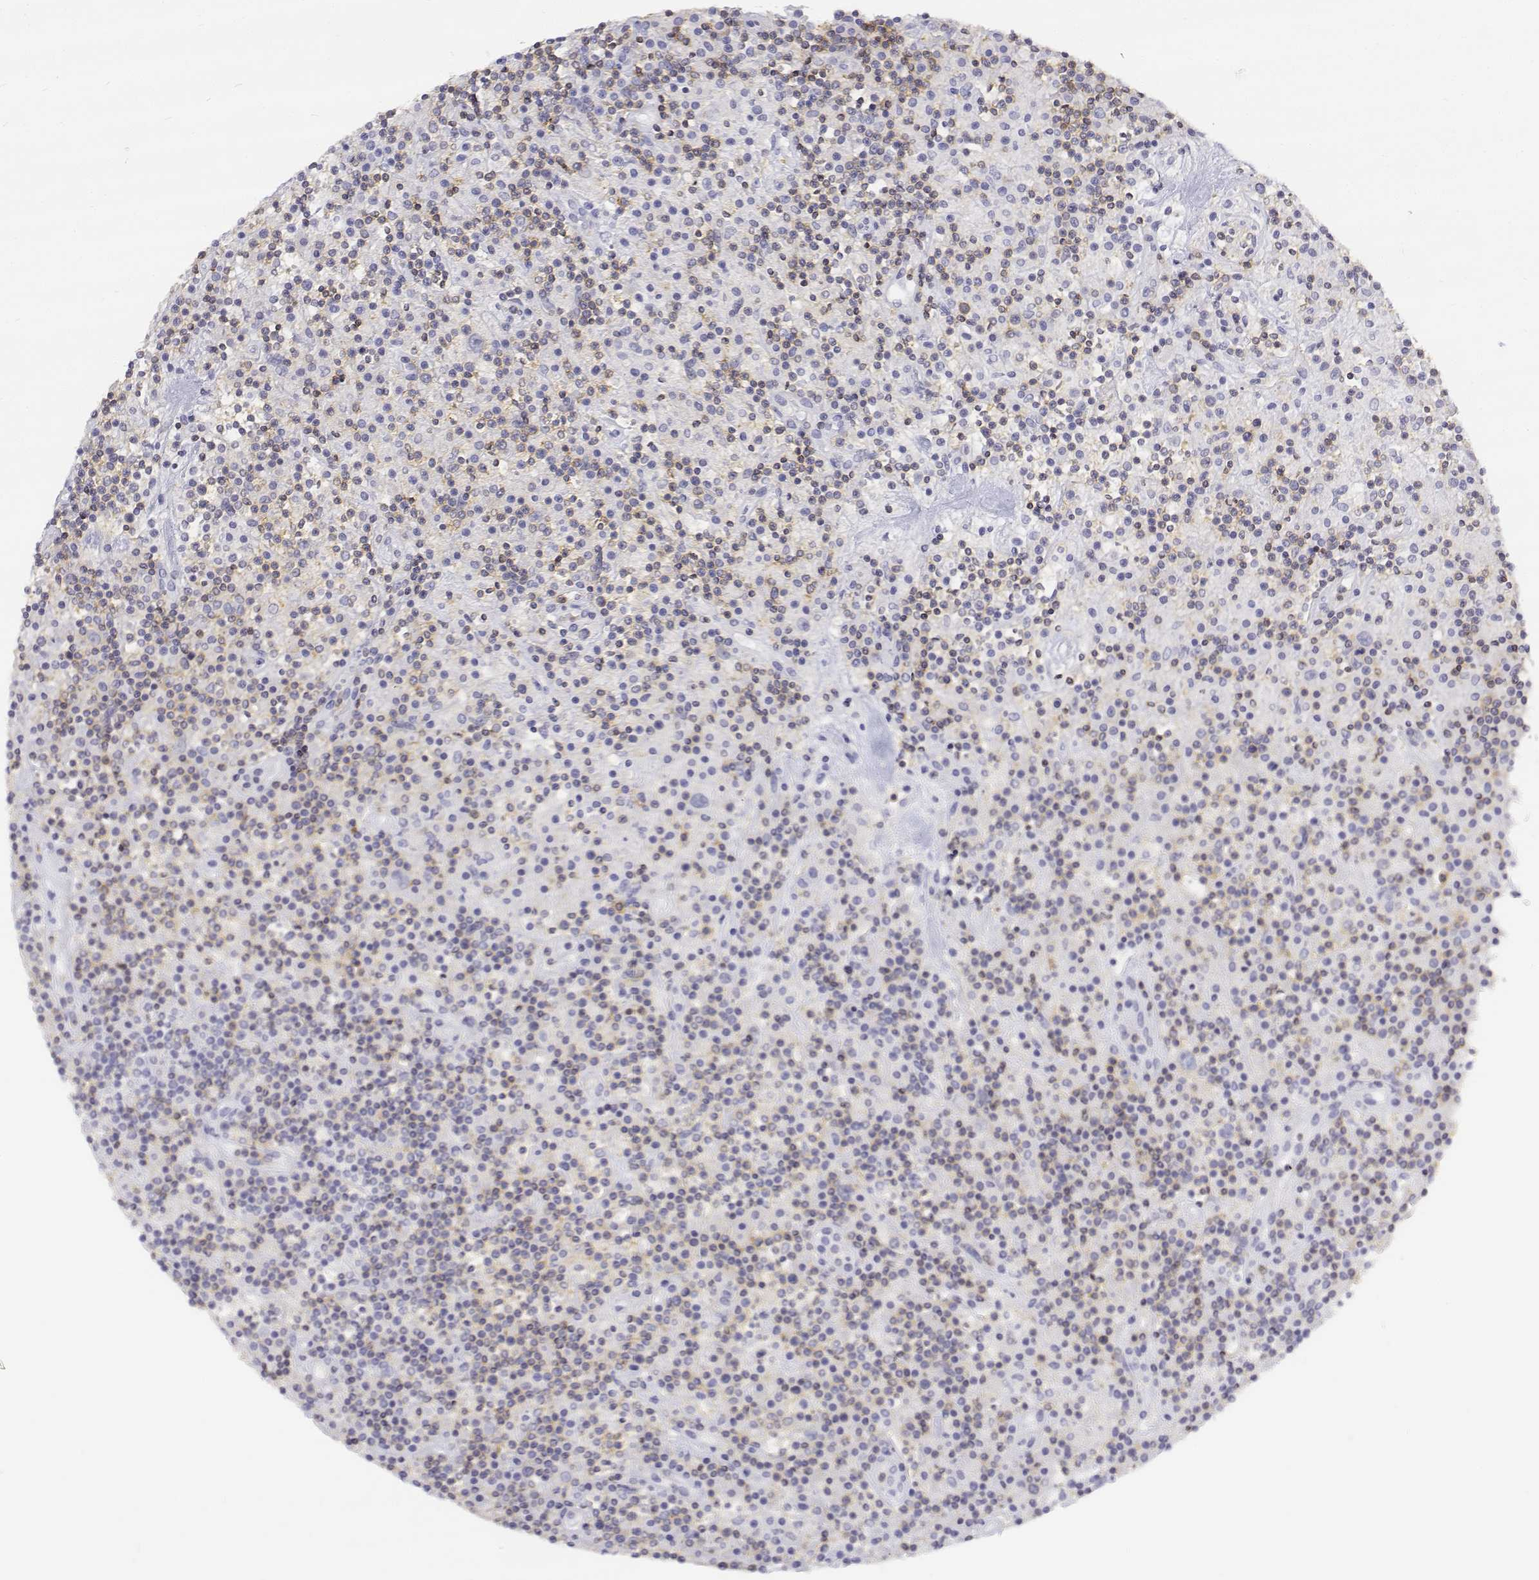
{"staining": {"intensity": "negative", "quantity": "none", "location": "none"}, "tissue": "lymphoma", "cell_type": "Tumor cells", "image_type": "cancer", "snomed": [{"axis": "morphology", "description": "Hodgkin's disease, NOS"}, {"axis": "topography", "description": "Lymph node"}], "caption": "Immunohistochemistry (IHC) histopathology image of neoplastic tissue: Hodgkin's disease stained with DAB reveals no significant protein positivity in tumor cells.", "gene": "CD3E", "patient": {"sex": "male", "age": 70}}